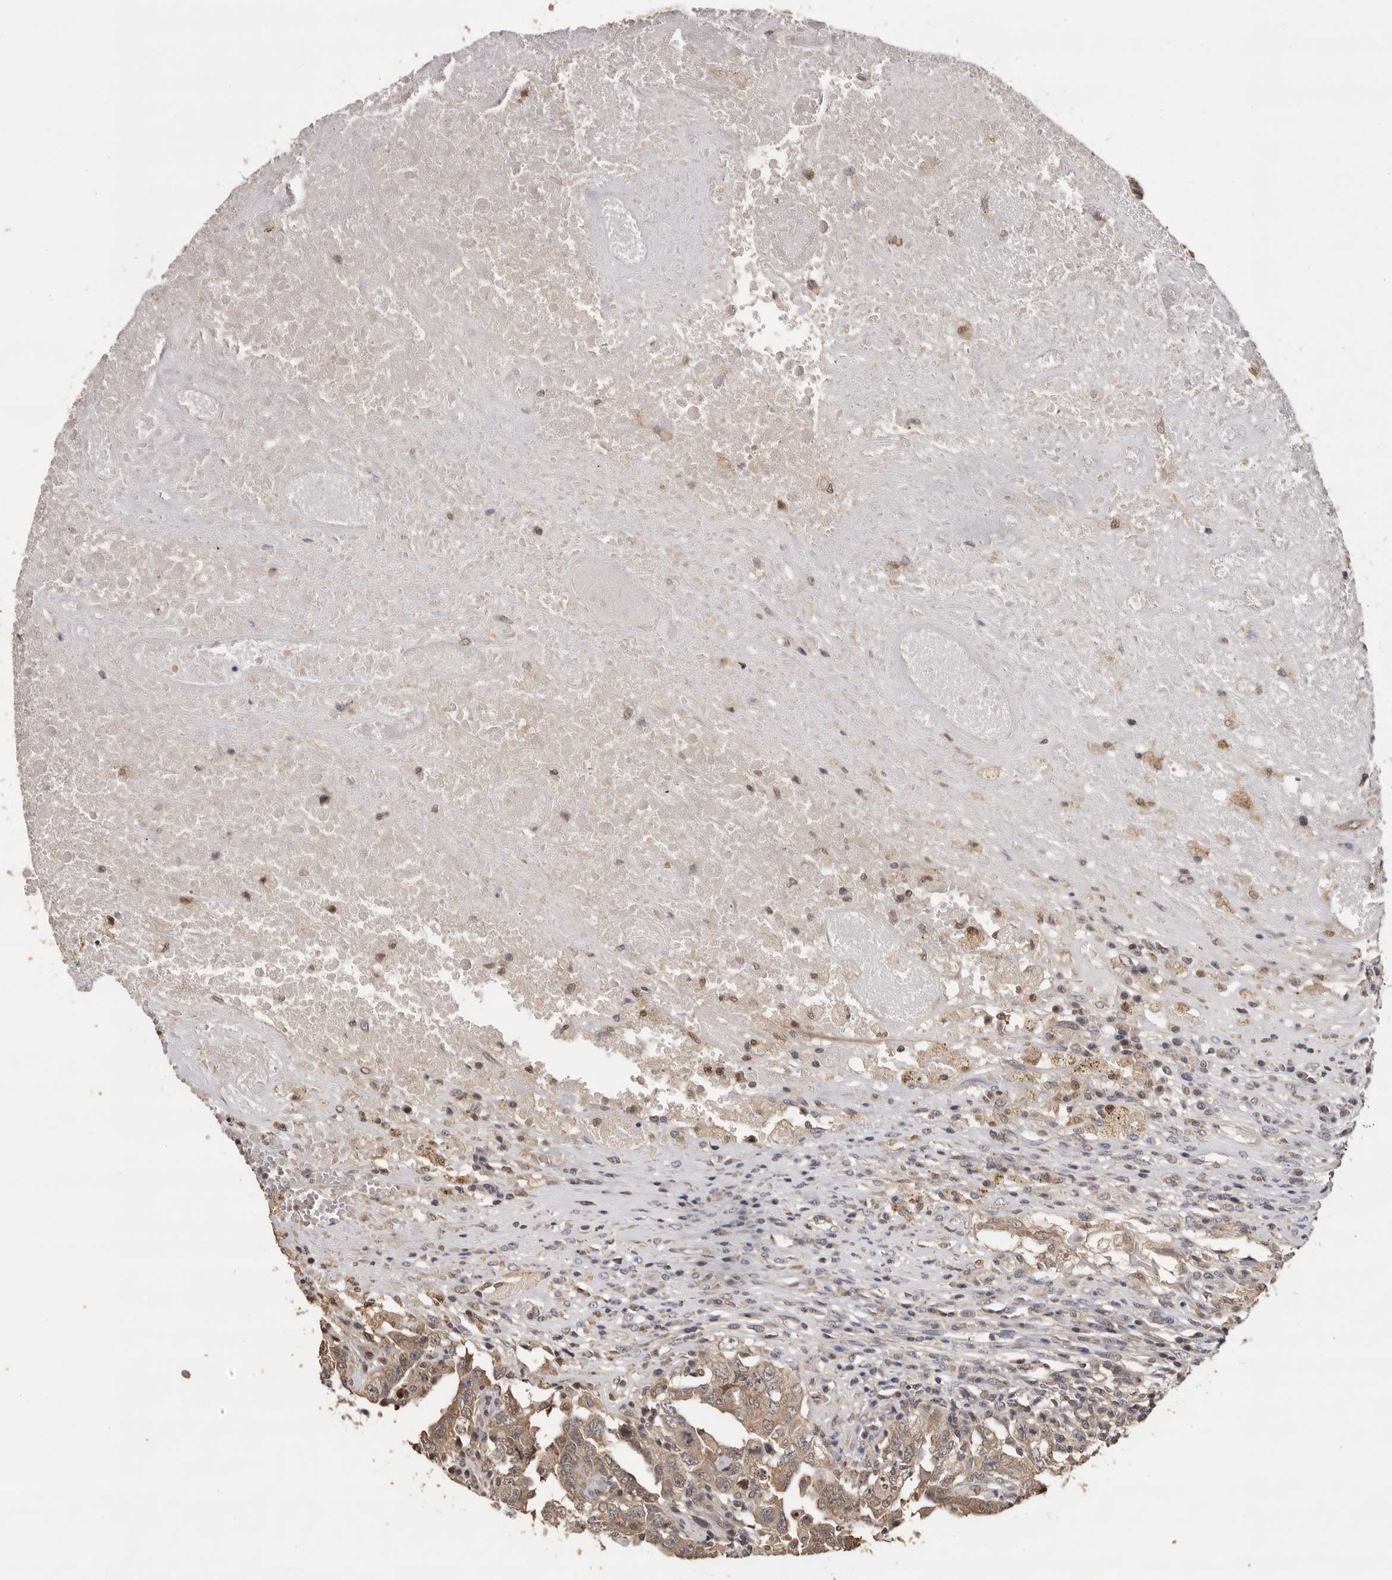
{"staining": {"intensity": "moderate", "quantity": ">75%", "location": "cytoplasmic/membranous"}, "tissue": "testis cancer", "cell_type": "Tumor cells", "image_type": "cancer", "snomed": [{"axis": "morphology", "description": "Carcinoma, Embryonal, NOS"}, {"axis": "topography", "description": "Testis"}], "caption": "DAB immunohistochemical staining of testis cancer exhibits moderate cytoplasmic/membranous protein expression in approximately >75% of tumor cells.", "gene": "KIF2B", "patient": {"sex": "male", "age": 26}}